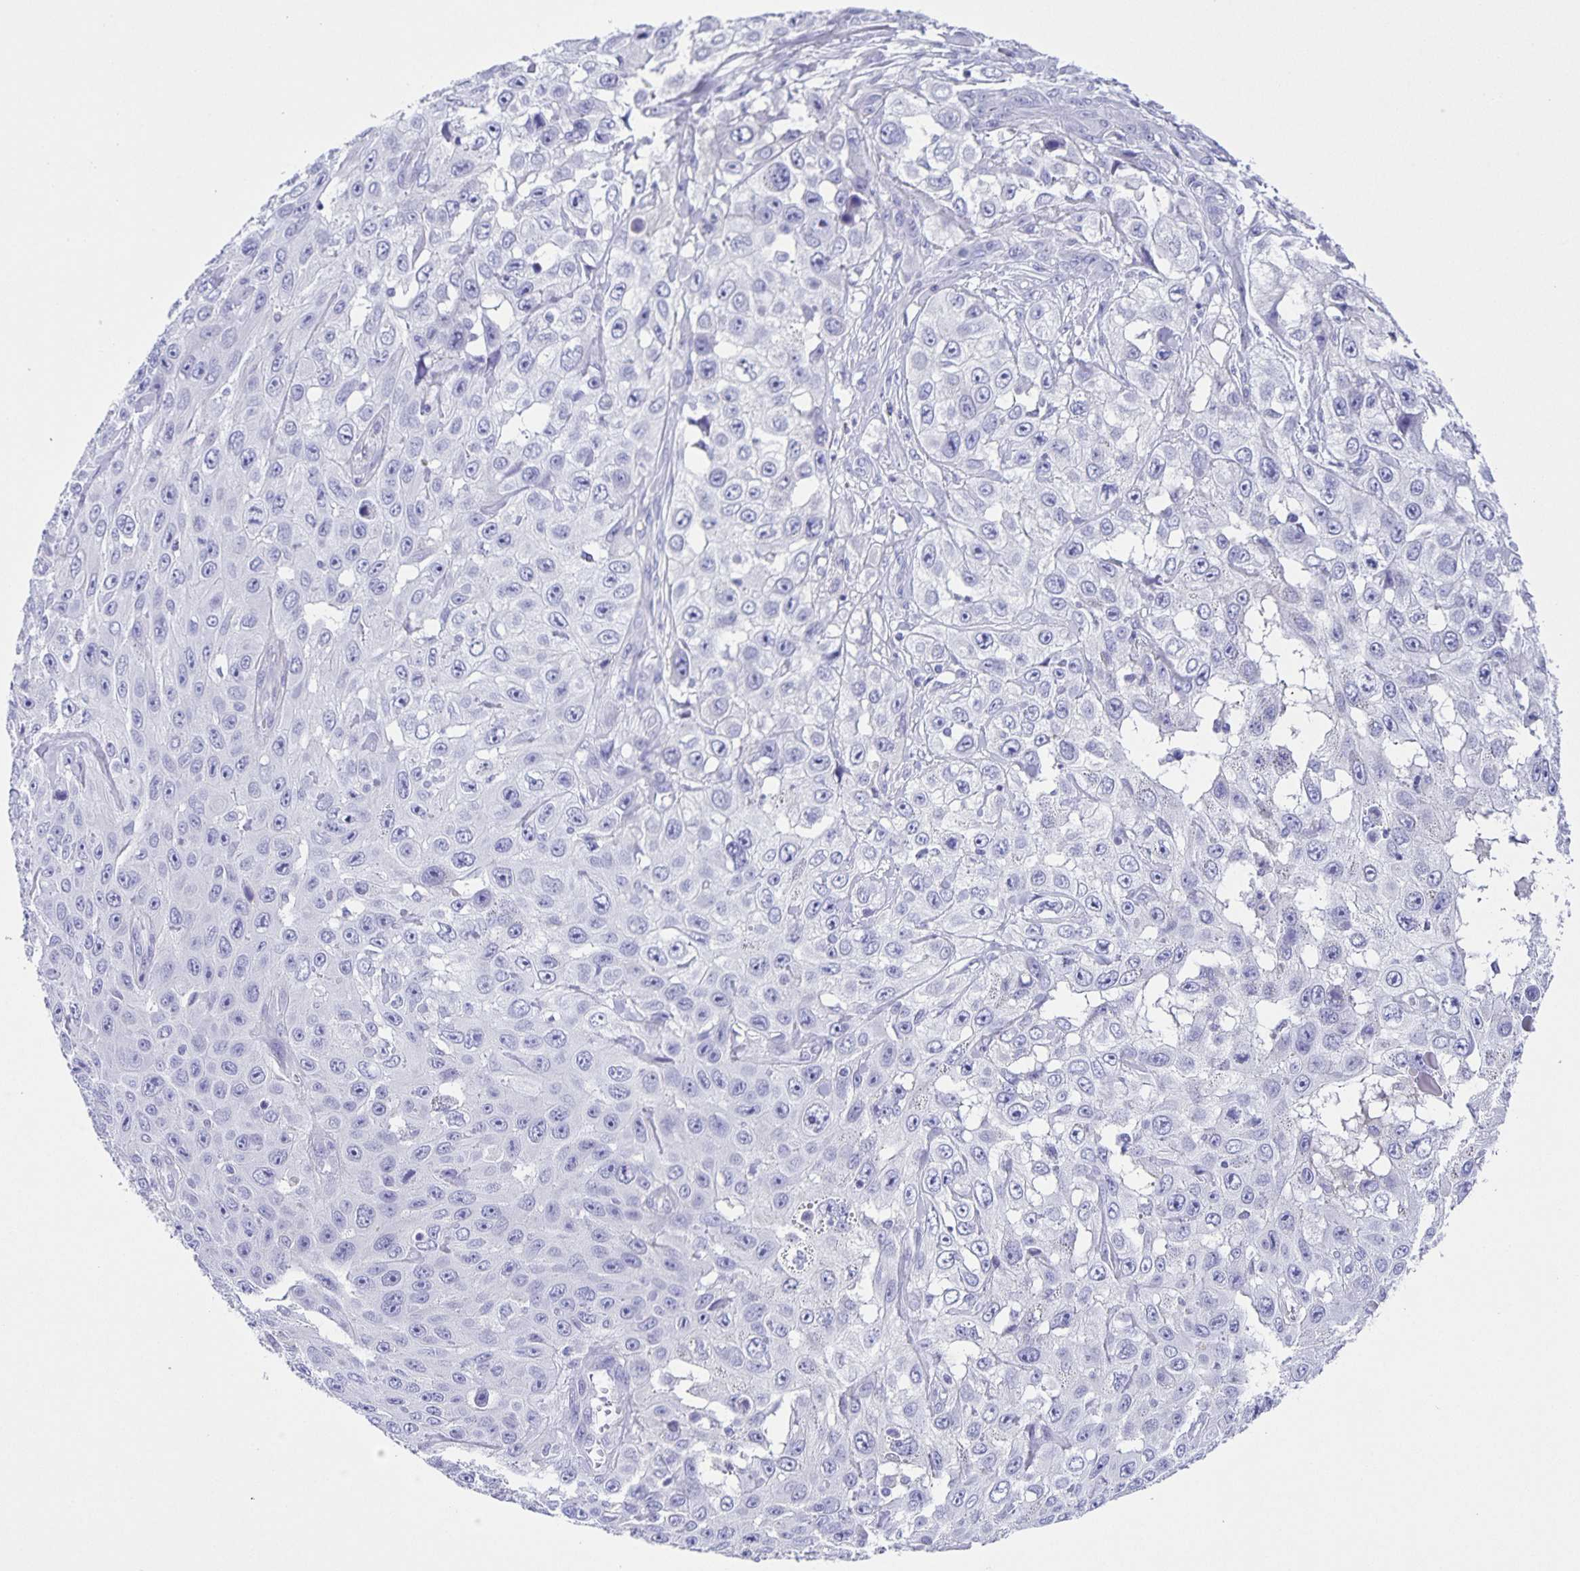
{"staining": {"intensity": "negative", "quantity": "none", "location": "none"}, "tissue": "skin cancer", "cell_type": "Tumor cells", "image_type": "cancer", "snomed": [{"axis": "morphology", "description": "Squamous cell carcinoma, NOS"}, {"axis": "topography", "description": "Skin"}], "caption": "There is no significant expression in tumor cells of skin squamous cell carcinoma.", "gene": "UBQLN3", "patient": {"sex": "male", "age": 82}}